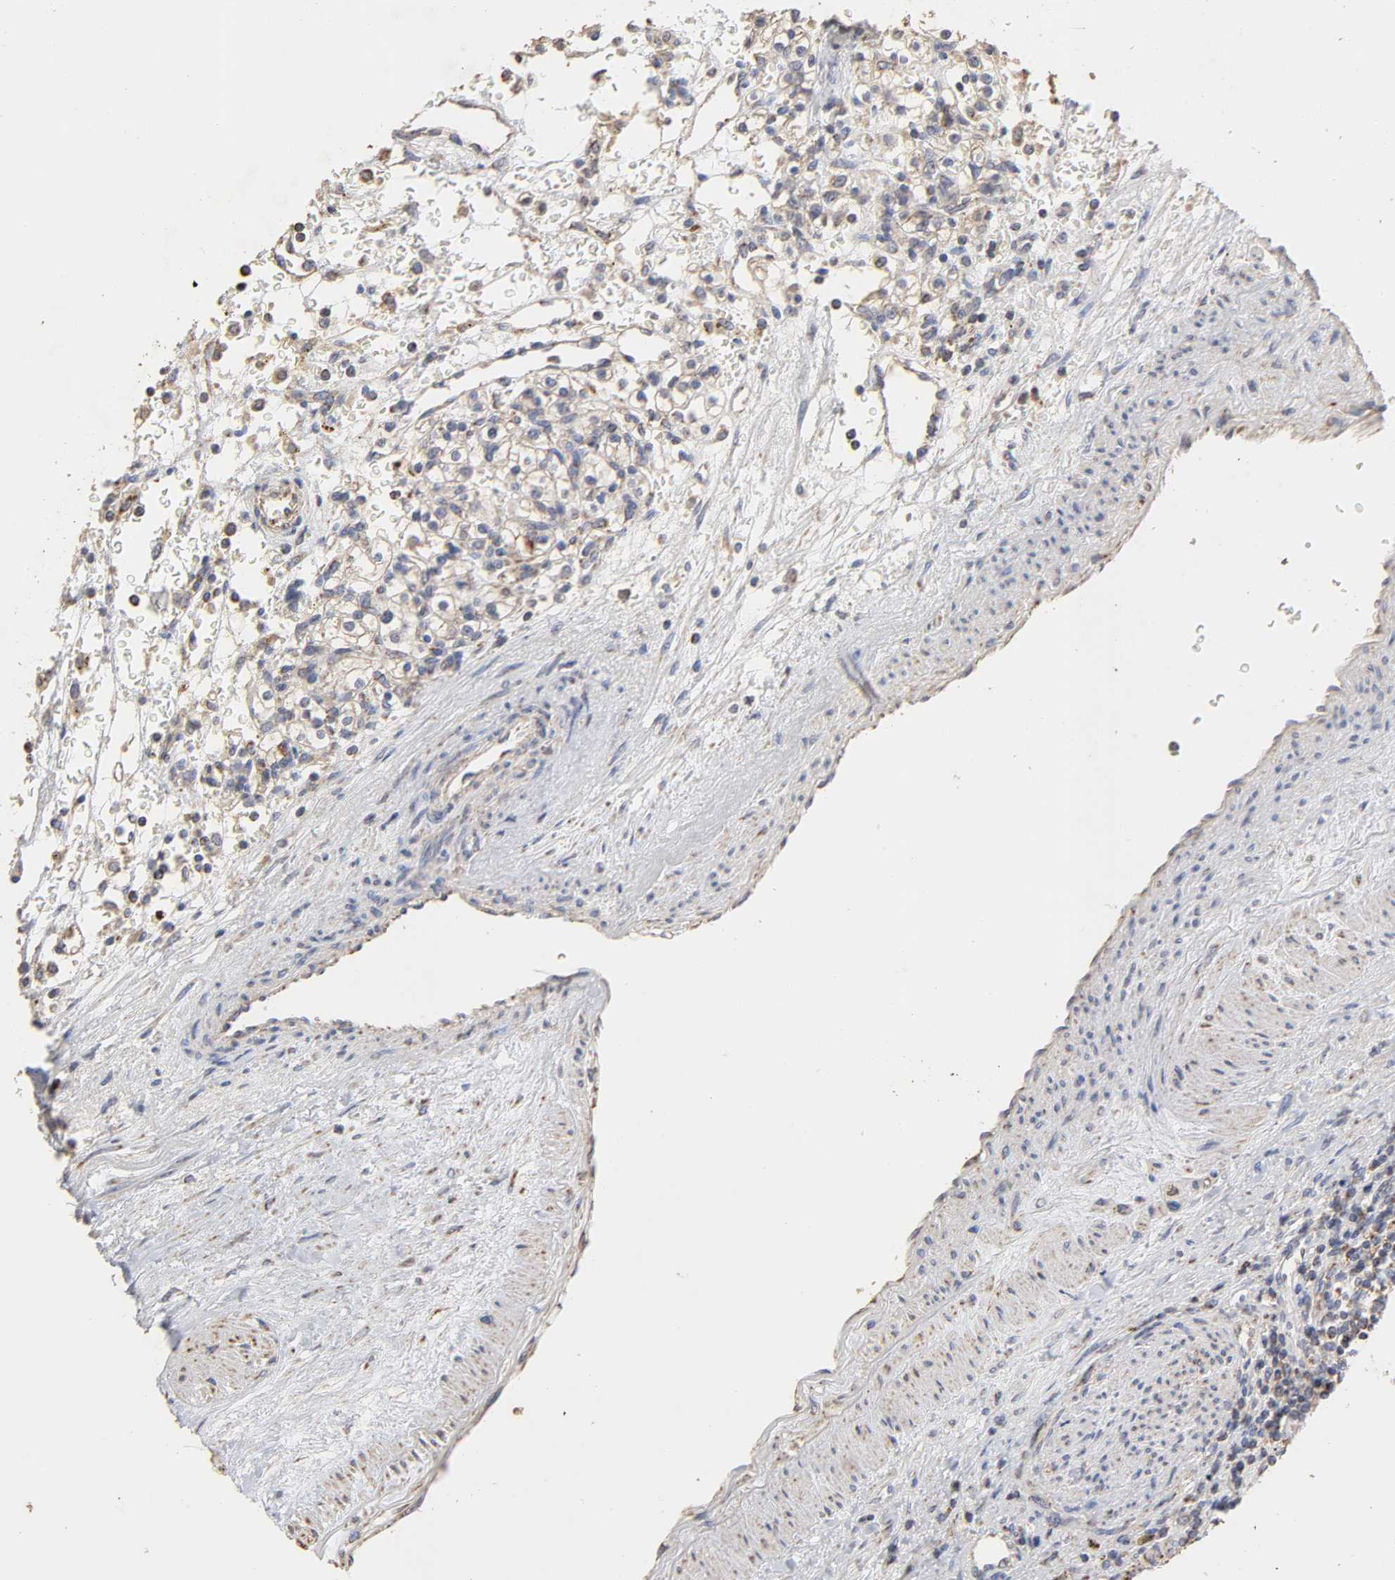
{"staining": {"intensity": "weak", "quantity": "25%-75%", "location": "cytoplasmic/membranous"}, "tissue": "renal cancer", "cell_type": "Tumor cells", "image_type": "cancer", "snomed": [{"axis": "morphology", "description": "Normal tissue, NOS"}, {"axis": "morphology", "description": "Adenocarcinoma, NOS"}, {"axis": "topography", "description": "Kidney"}], "caption": "DAB immunohistochemical staining of human renal cancer shows weak cytoplasmic/membranous protein staining in about 25%-75% of tumor cells.", "gene": "CYCS", "patient": {"sex": "female", "age": 55}}